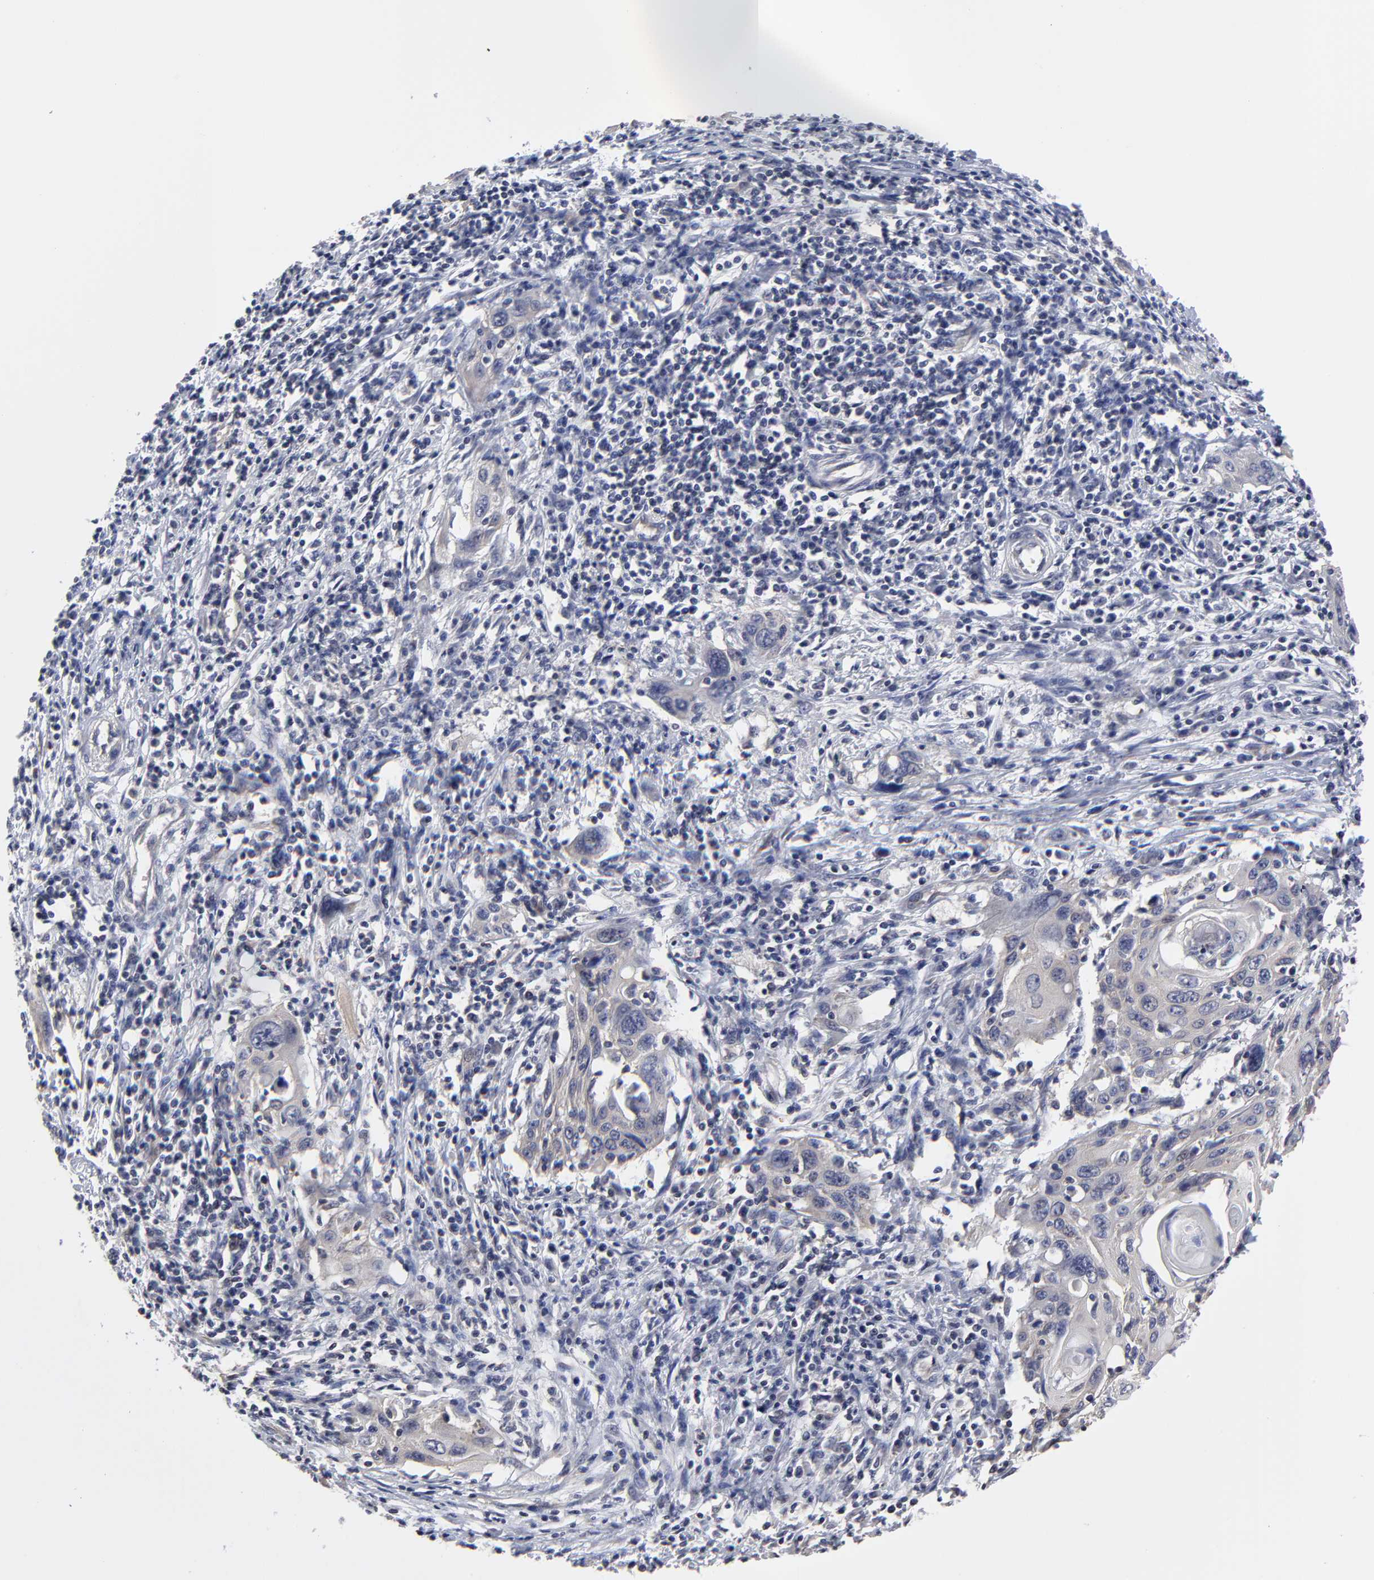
{"staining": {"intensity": "weak", "quantity": ">75%", "location": "cytoplasmic/membranous"}, "tissue": "cervical cancer", "cell_type": "Tumor cells", "image_type": "cancer", "snomed": [{"axis": "morphology", "description": "Squamous cell carcinoma, NOS"}, {"axis": "topography", "description": "Cervix"}], "caption": "This micrograph exhibits cervical squamous cell carcinoma stained with immunohistochemistry to label a protein in brown. The cytoplasmic/membranous of tumor cells show weak positivity for the protein. Nuclei are counter-stained blue.", "gene": "ZNF157", "patient": {"sex": "female", "age": 54}}